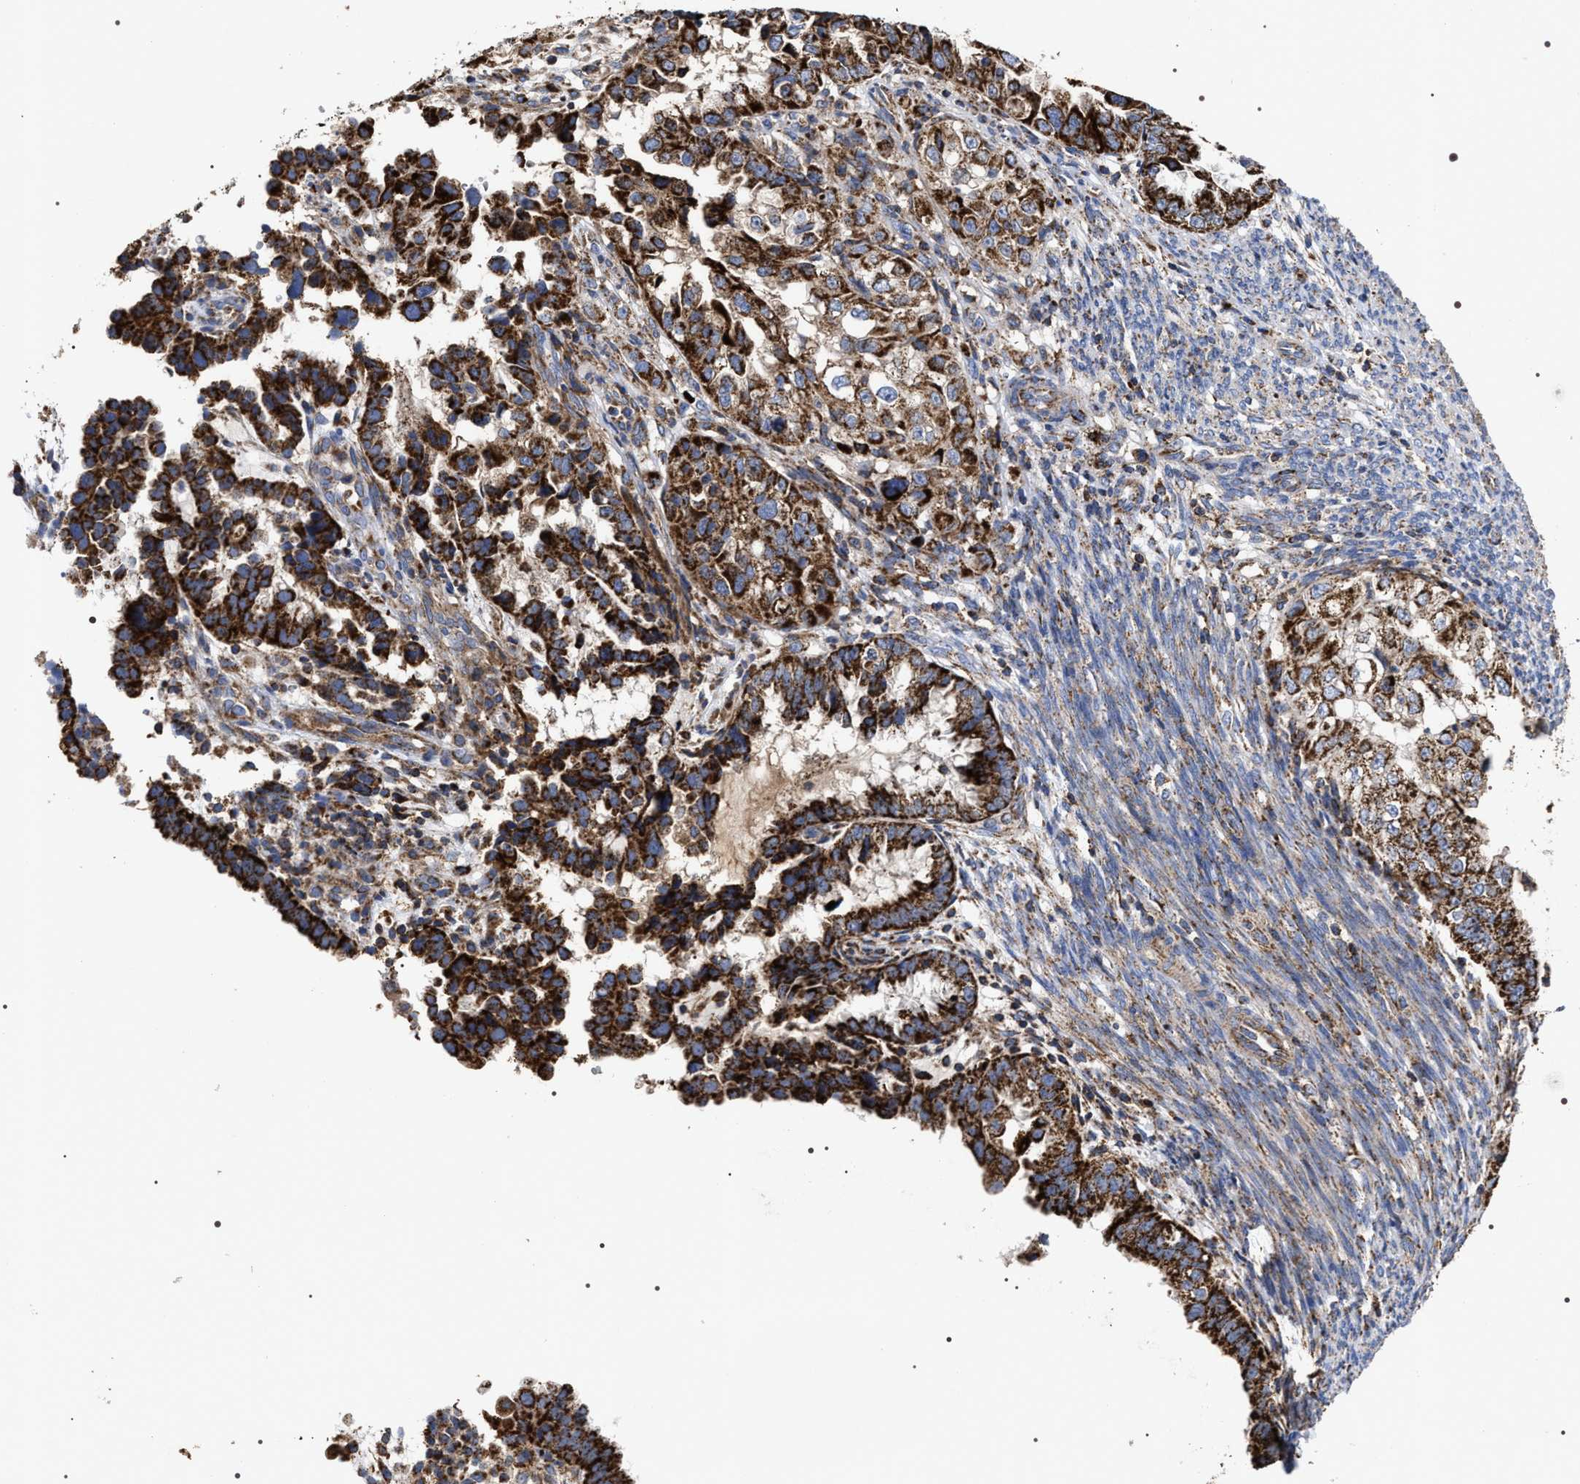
{"staining": {"intensity": "strong", "quantity": ">75%", "location": "cytoplasmic/membranous"}, "tissue": "endometrial cancer", "cell_type": "Tumor cells", "image_type": "cancer", "snomed": [{"axis": "morphology", "description": "Adenocarcinoma, NOS"}, {"axis": "topography", "description": "Endometrium"}], "caption": "Immunohistochemistry (IHC) photomicrograph of neoplastic tissue: adenocarcinoma (endometrial) stained using IHC displays high levels of strong protein expression localized specifically in the cytoplasmic/membranous of tumor cells, appearing as a cytoplasmic/membranous brown color.", "gene": "COG5", "patient": {"sex": "female", "age": 85}}